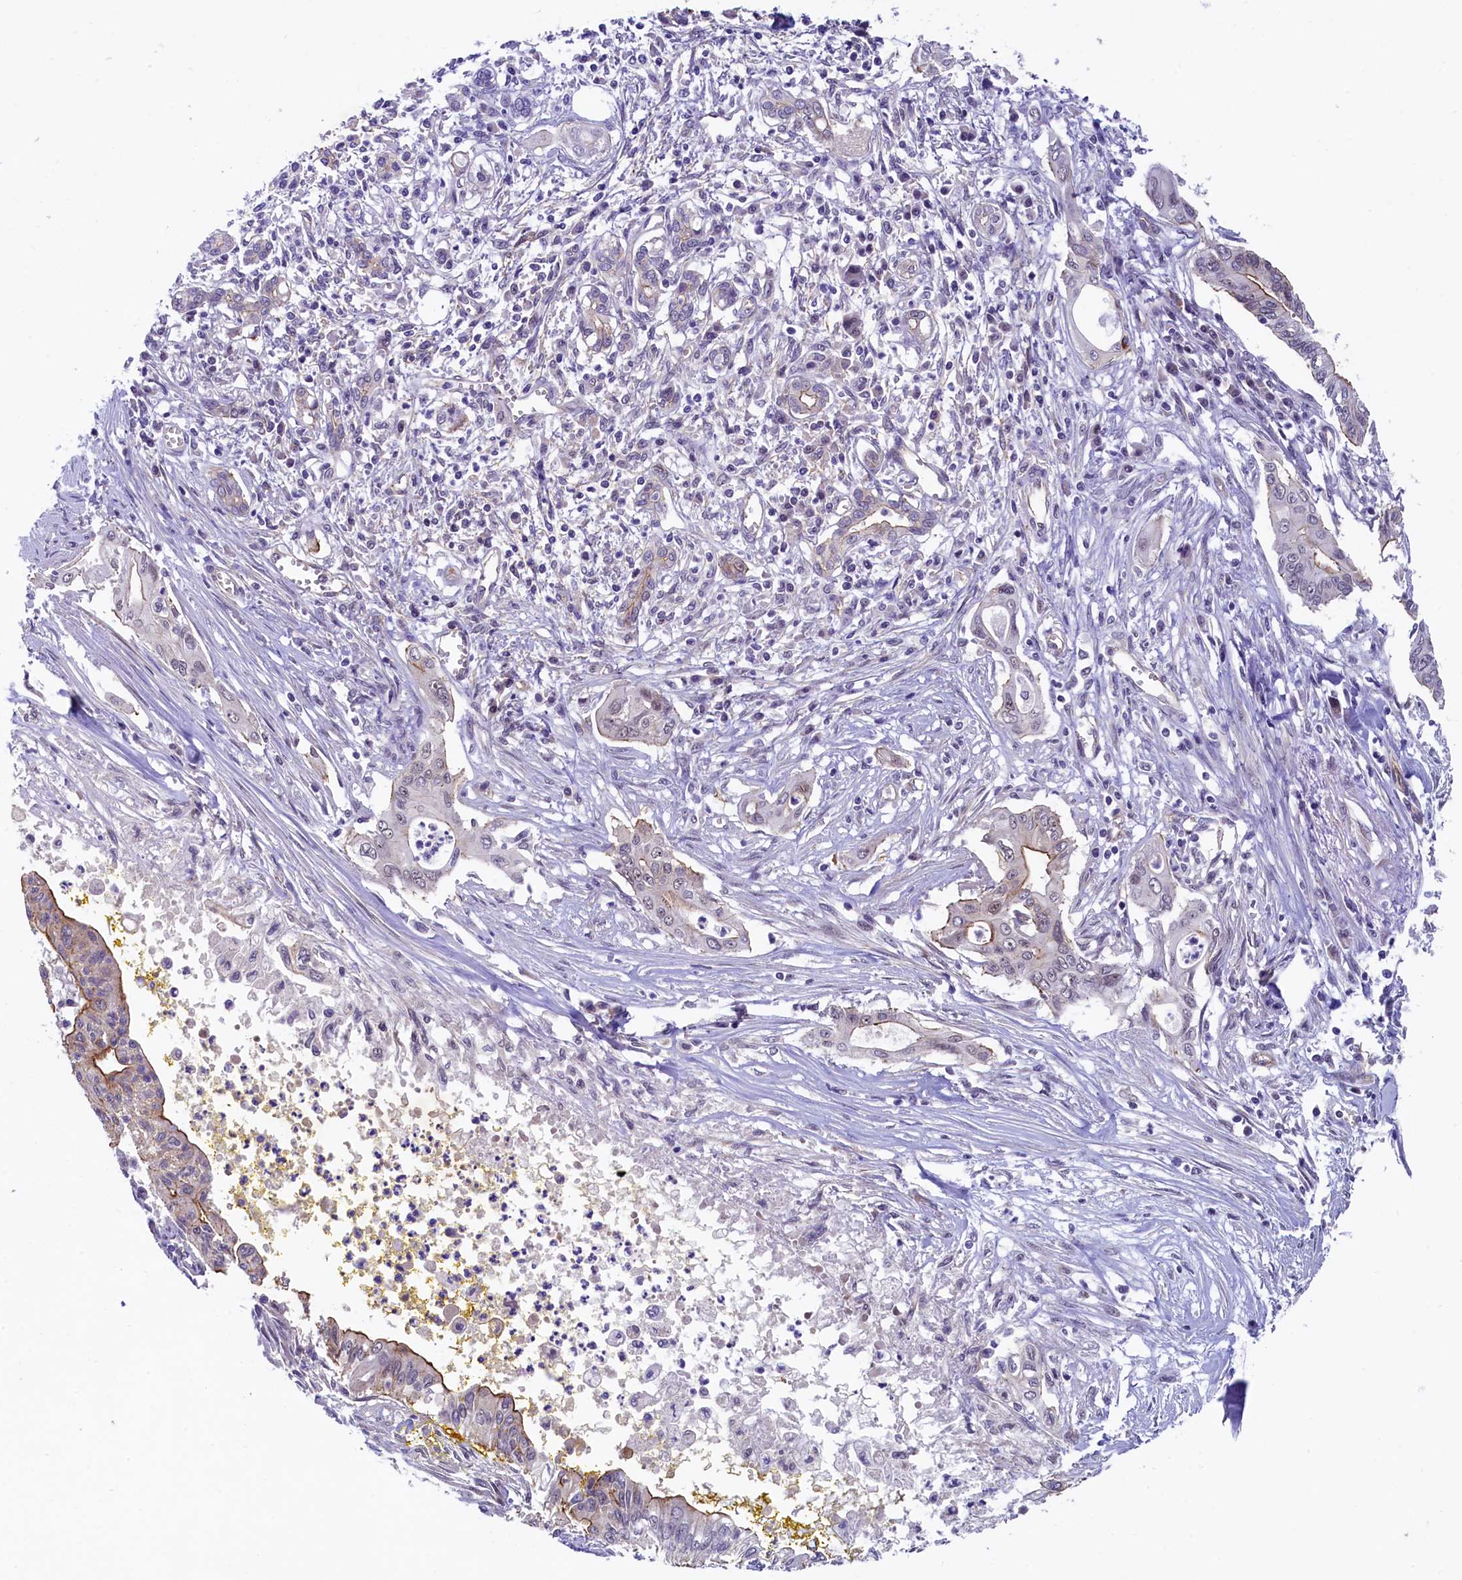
{"staining": {"intensity": "moderate", "quantity": "<25%", "location": "cytoplasmic/membranous"}, "tissue": "pancreatic cancer", "cell_type": "Tumor cells", "image_type": "cancer", "snomed": [{"axis": "morphology", "description": "Adenocarcinoma, NOS"}, {"axis": "topography", "description": "Pancreas"}], "caption": "A high-resolution photomicrograph shows IHC staining of pancreatic cancer (adenocarcinoma), which demonstrates moderate cytoplasmic/membranous expression in approximately <25% of tumor cells.", "gene": "ARL14EP", "patient": {"sex": "male", "age": 58}}